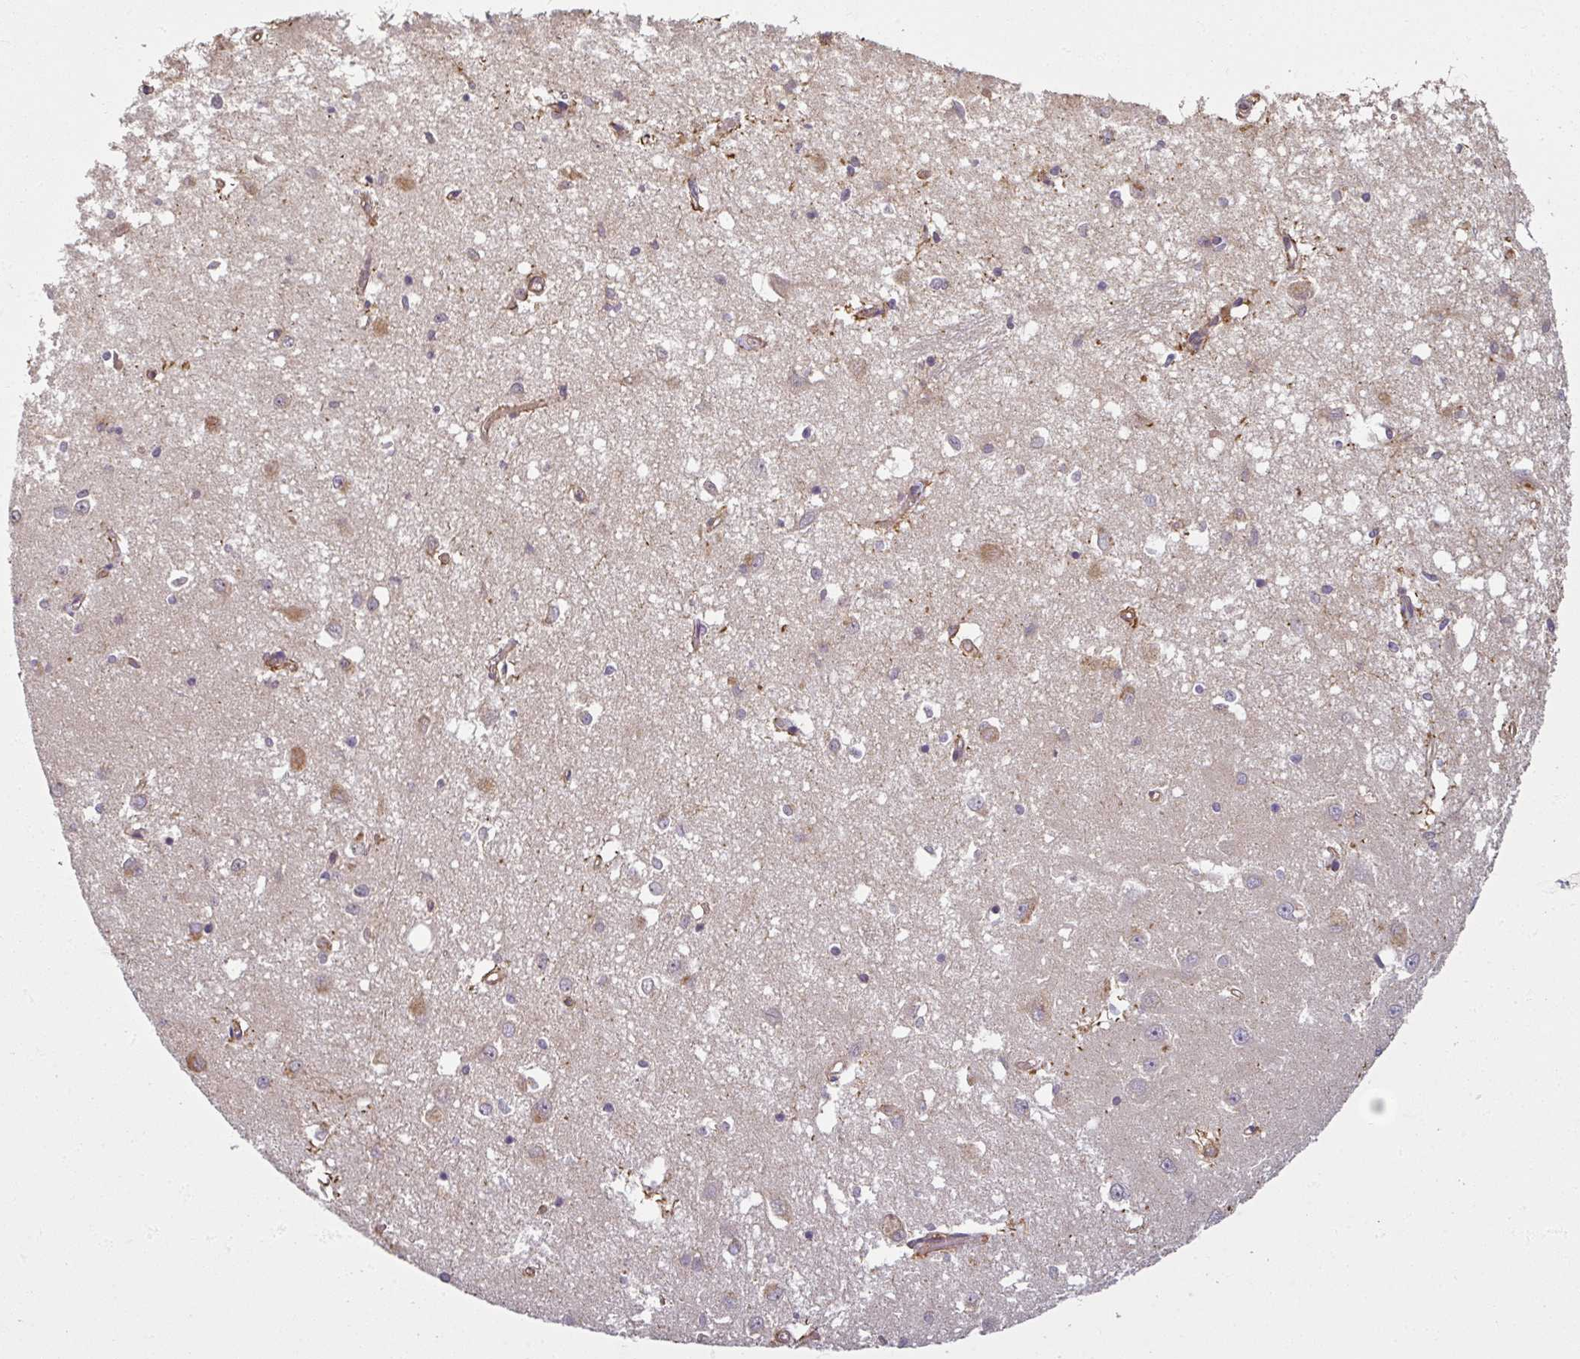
{"staining": {"intensity": "weak", "quantity": "<25%", "location": "cytoplasmic/membranous"}, "tissue": "caudate", "cell_type": "Glial cells", "image_type": "normal", "snomed": [{"axis": "morphology", "description": "Normal tissue, NOS"}, {"axis": "topography", "description": "Lateral ventricle wall"}], "caption": "High magnification brightfield microscopy of unremarkable caudate stained with DAB (3,3'-diaminobenzidine) (brown) and counterstained with hematoxylin (blue): glial cells show no significant staining.", "gene": "DIMT1", "patient": {"sex": "male", "age": 70}}